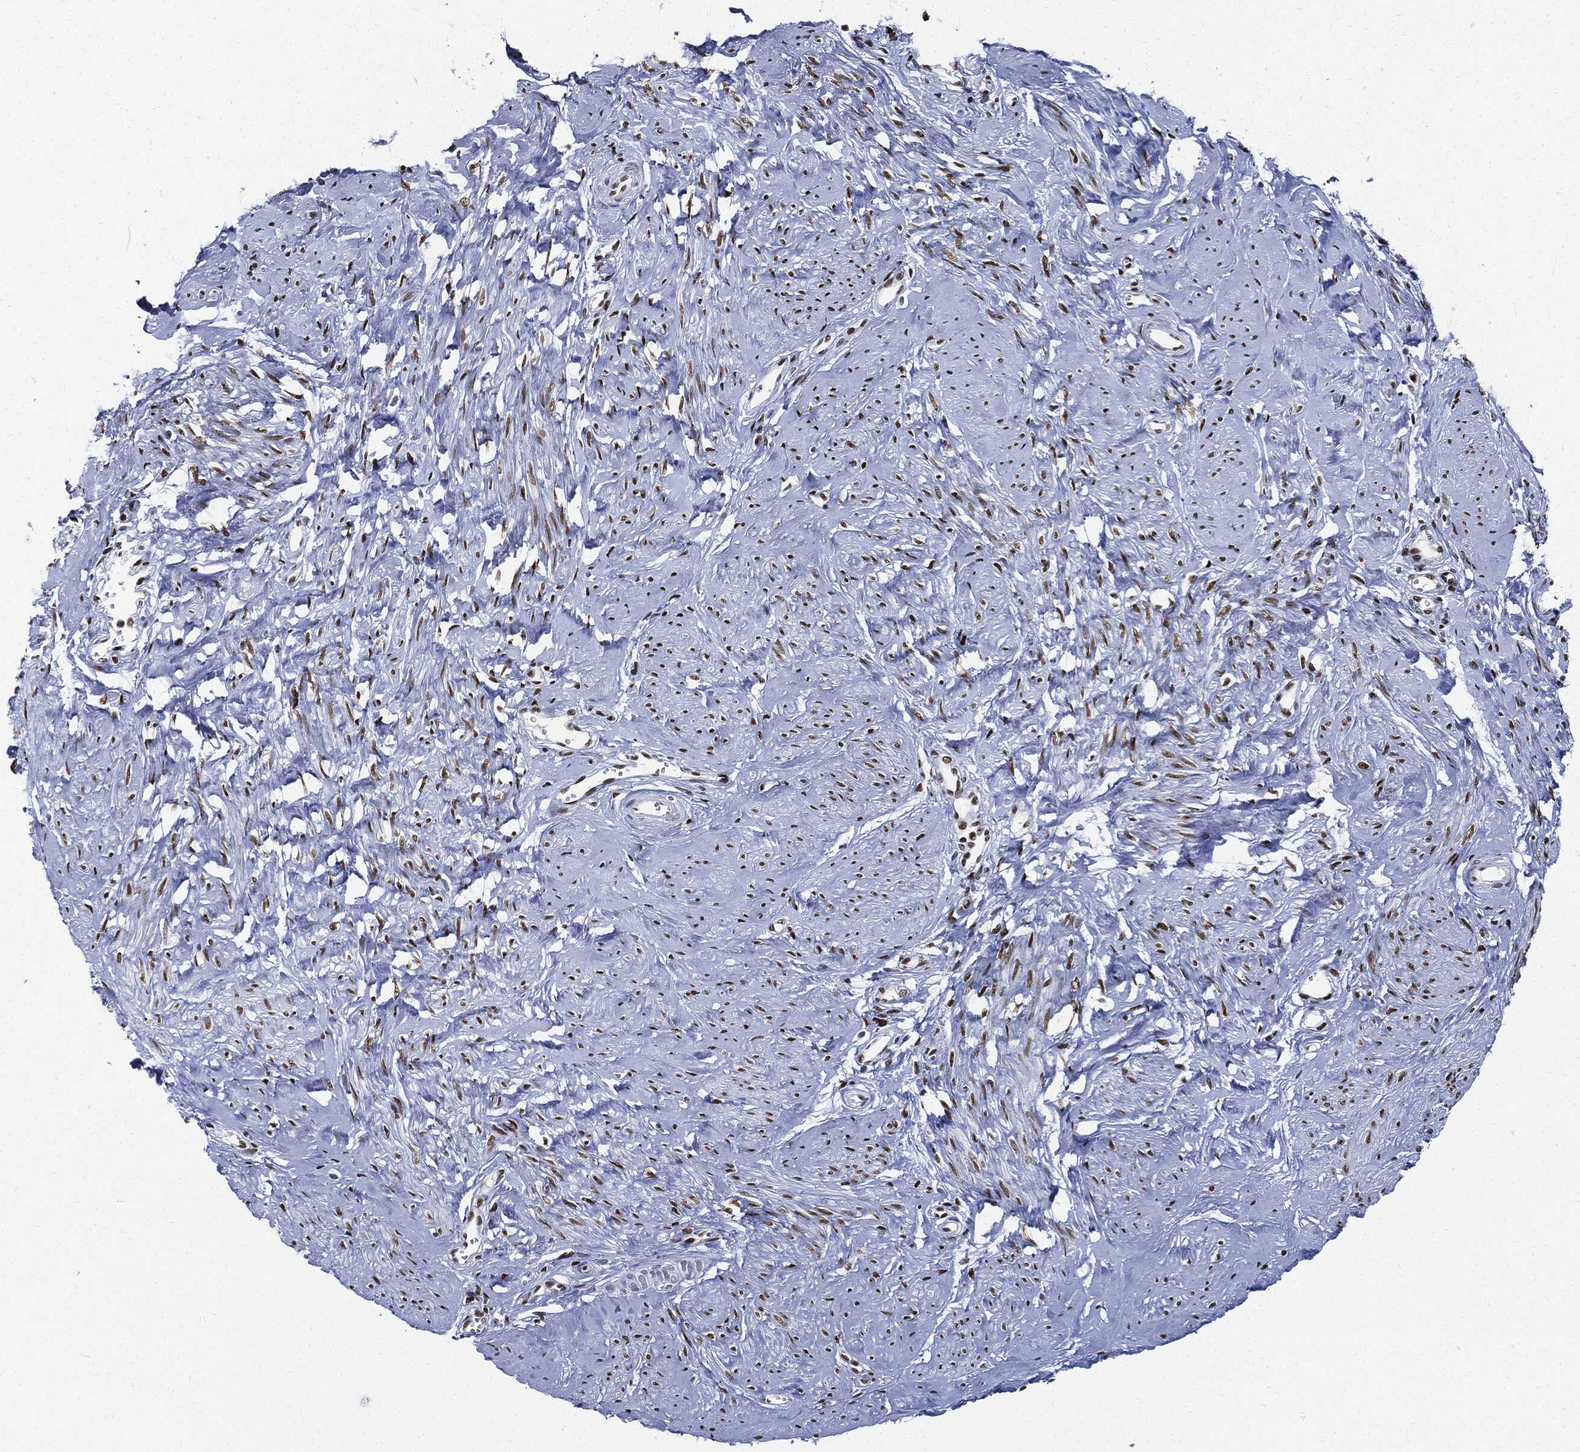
{"staining": {"intensity": "strong", "quantity": ">75%", "location": "nuclear"}, "tissue": "smooth muscle", "cell_type": "Smooth muscle cells", "image_type": "normal", "snomed": [{"axis": "morphology", "description": "Normal tissue, NOS"}, {"axis": "topography", "description": "Smooth muscle"}], "caption": "The immunohistochemical stain highlights strong nuclear staining in smooth muscle cells of unremarkable smooth muscle. (DAB (3,3'-diaminobenzidine) = brown stain, brightfield microscopy at high magnification).", "gene": "PCNA", "patient": {"sex": "female", "age": 48}}